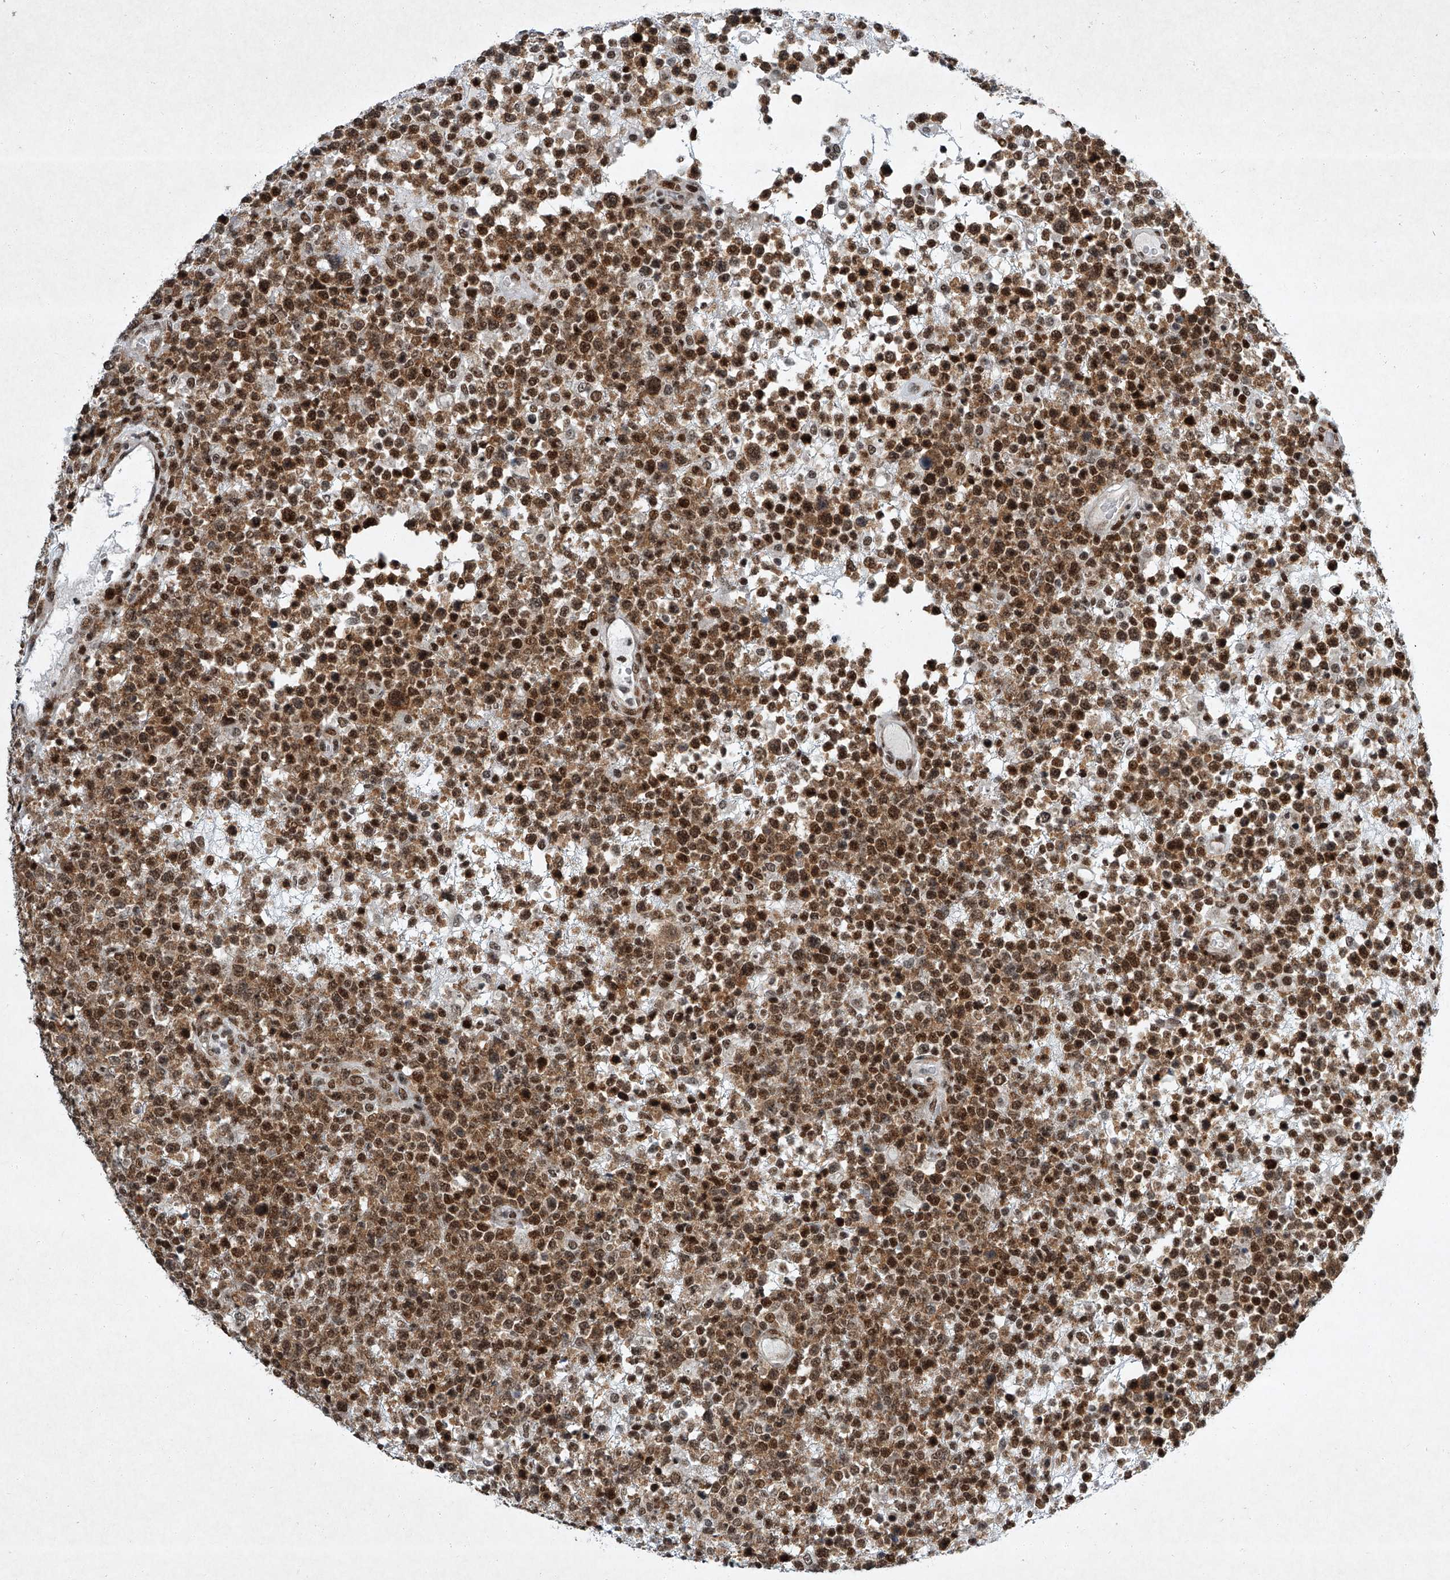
{"staining": {"intensity": "strong", "quantity": ">75%", "location": "cytoplasmic/membranous,nuclear"}, "tissue": "lymphoma", "cell_type": "Tumor cells", "image_type": "cancer", "snomed": [{"axis": "morphology", "description": "Malignant lymphoma, non-Hodgkin's type, High grade"}, {"axis": "topography", "description": "Colon"}], "caption": "A brown stain highlights strong cytoplasmic/membranous and nuclear expression of a protein in human lymphoma tumor cells. The staining was performed using DAB (3,3'-diaminobenzidine) to visualize the protein expression in brown, while the nuclei were stained in blue with hematoxylin (Magnification: 20x).", "gene": "TFDP1", "patient": {"sex": "female", "age": 53}}